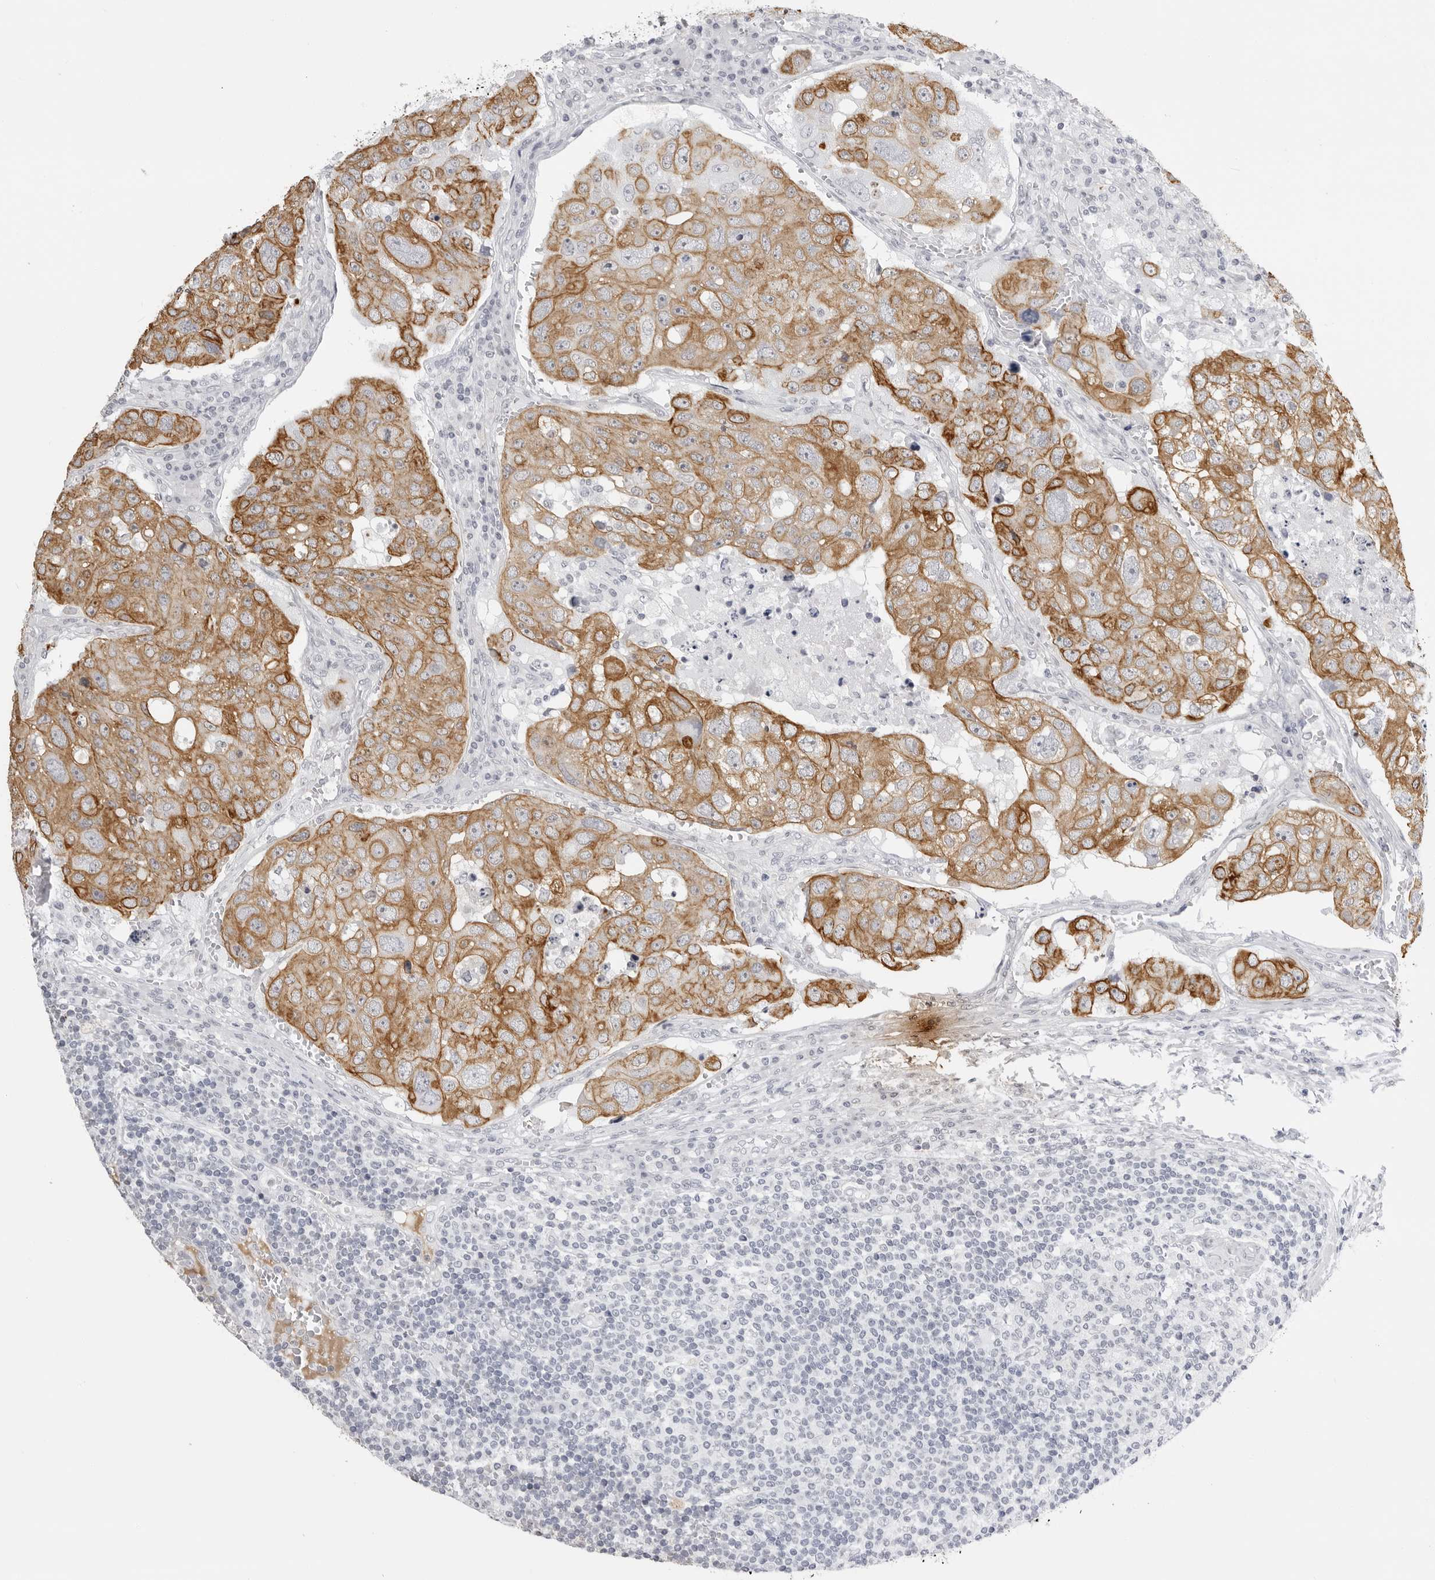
{"staining": {"intensity": "moderate", "quantity": ">75%", "location": "cytoplasmic/membranous"}, "tissue": "urothelial cancer", "cell_type": "Tumor cells", "image_type": "cancer", "snomed": [{"axis": "morphology", "description": "Urothelial carcinoma, High grade"}, {"axis": "topography", "description": "Lymph node"}, {"axis": "topography", "description": "Urinary bladder"}], "caption": "This photomicrograph reveals immunohistochemistry (IHC) staining of human urothelial cancer, with medium moderate cytoplasmic/membranous staining in about >75% of tumor cells.", "gene": "SERPINF2", "patient": {"sex": "male", "age": 51}}